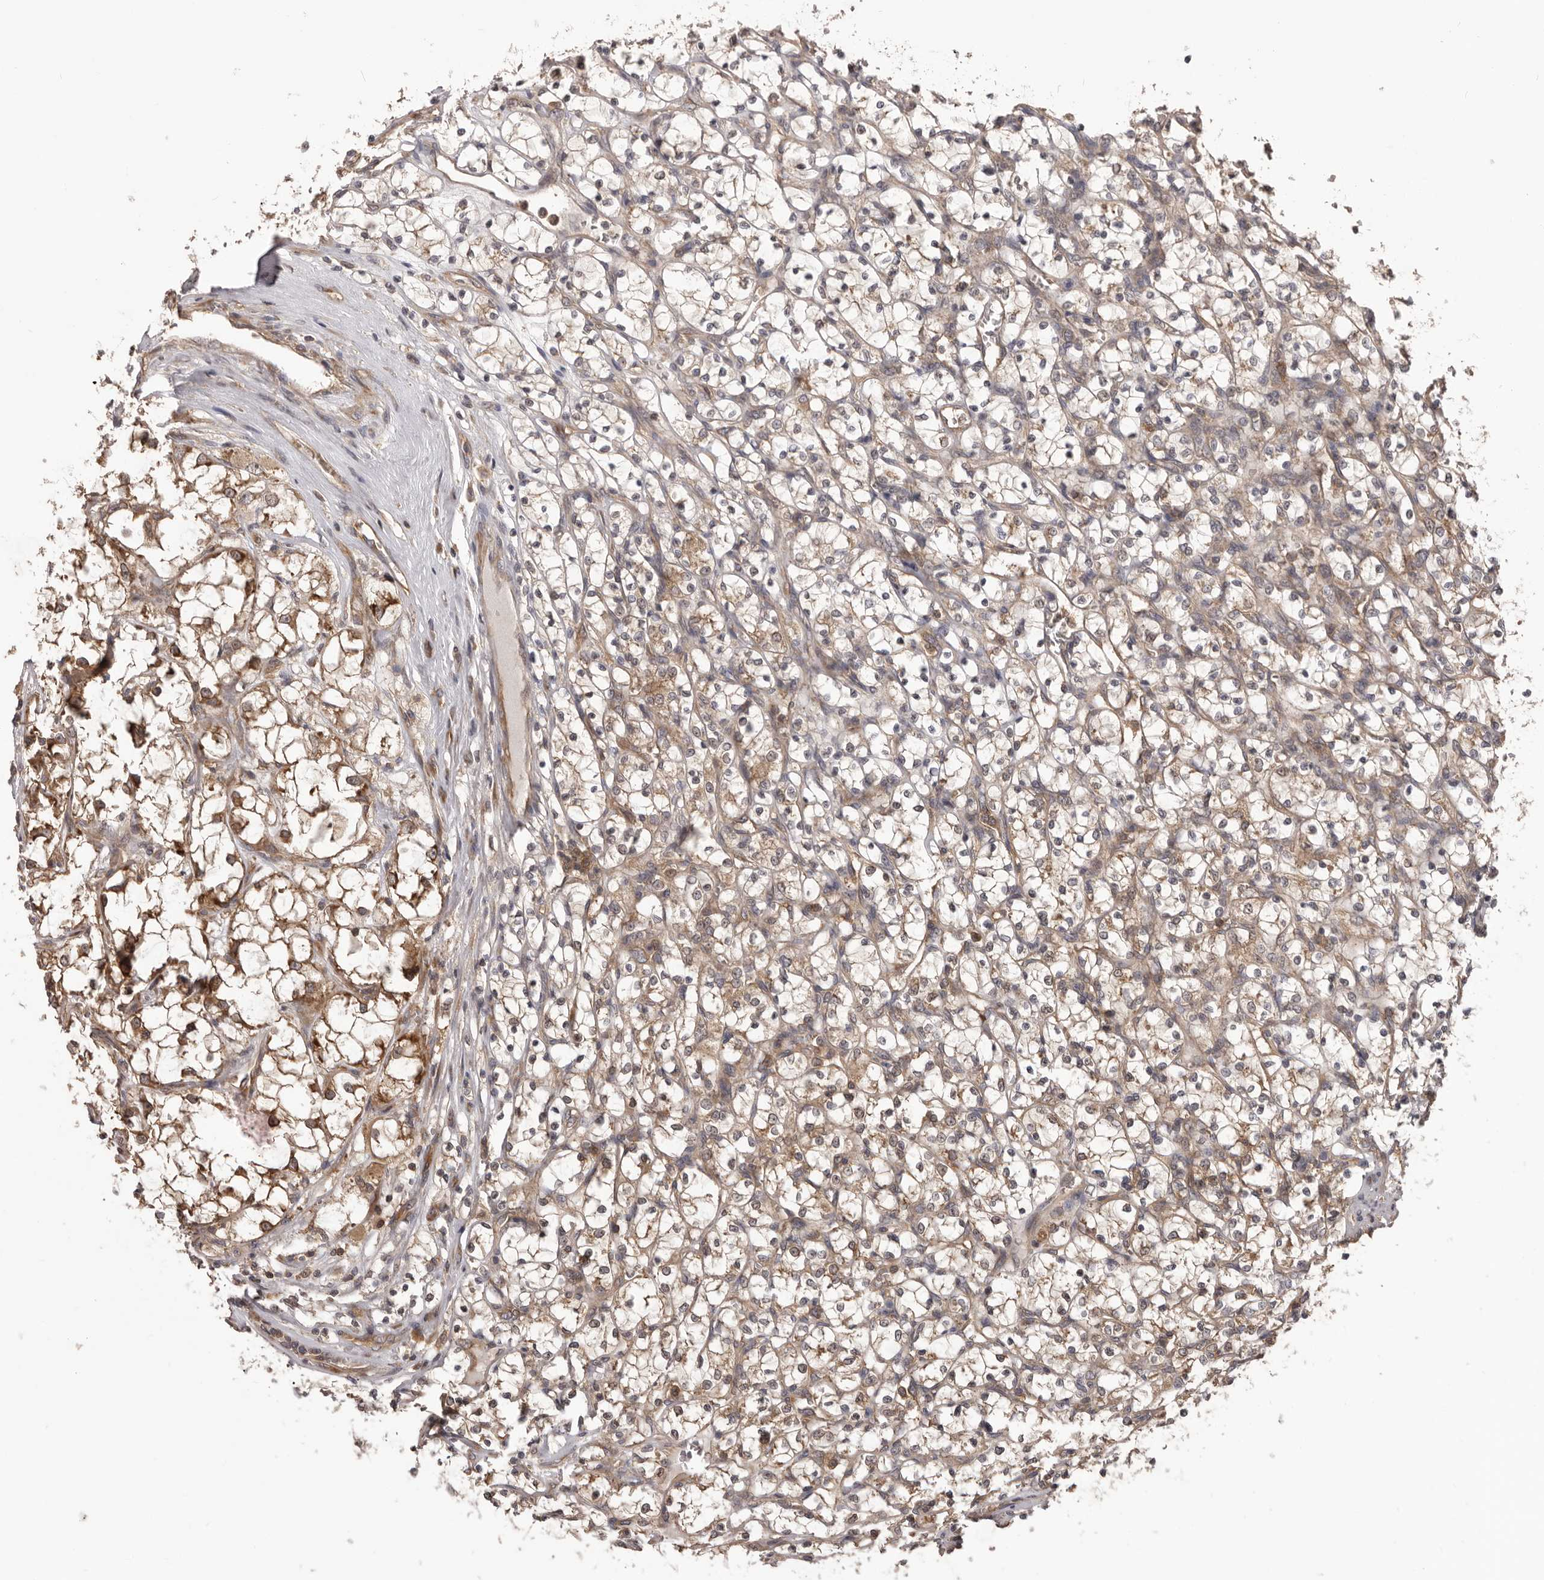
{"staining": {"intensity": "moderate", "quantity": "25%-75%", "location": "cytoplasmic/membranous"}, "tissue": "renal cancer", "cell_type": "Tumor cells", "image_type": "cancer", "snomed": [{"axis": "morphology", "description": "Adenocarcinoma, NOS"}, {"axis": "topography", "description": "Kidney"}], "caption": "Immunohistochemistry (IHC) of human renal cancer (adenocarcinoma) displays medium levels of moderate cytoplasmic/membranous staining in approximately 25%-75% of tumor cells.", "gene": "HBS1L", "patient": {"sex": "female", "age": 69}}